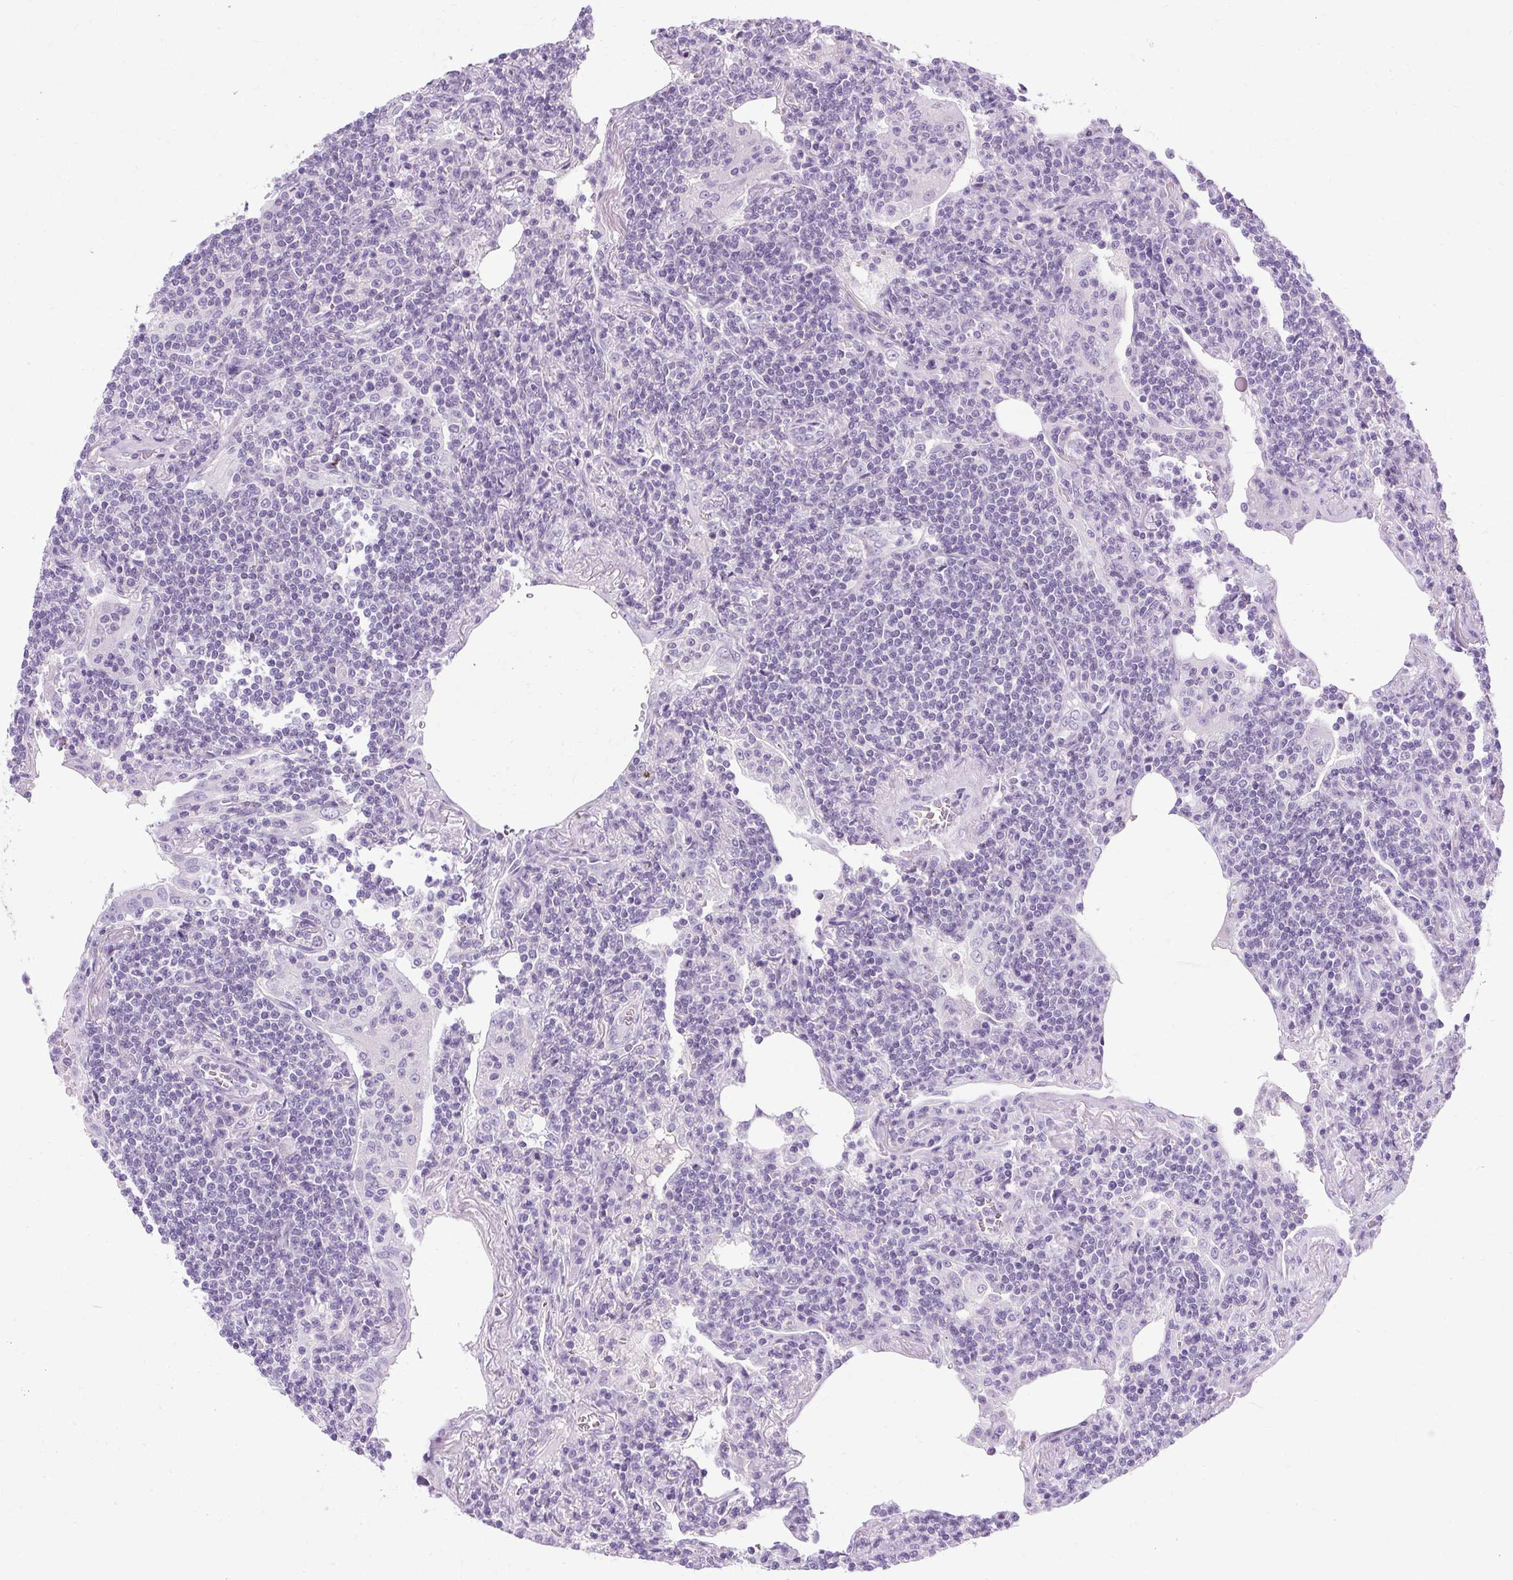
{"staining": {"intensity": "negative", "quantity": "none", "location": "none"}, "tissue": "lymphoma", "cell_type": "Tumor cells", "image_type": "cancer", "snomed": [{"axis": "morphology", "description": "Malignant lymphoma, non-Hodgkin's type, Low grade"}, {"axis": "topography", "description": "Lung"}], "caption": "Immunohistochemical staining of human low-grade malignant lymphoma, non-Hodgkin's type demonstrates no significant staining in tumor cells.", "gene": "B3GNT4", "patient": {"sex": "female", "age": 71}}